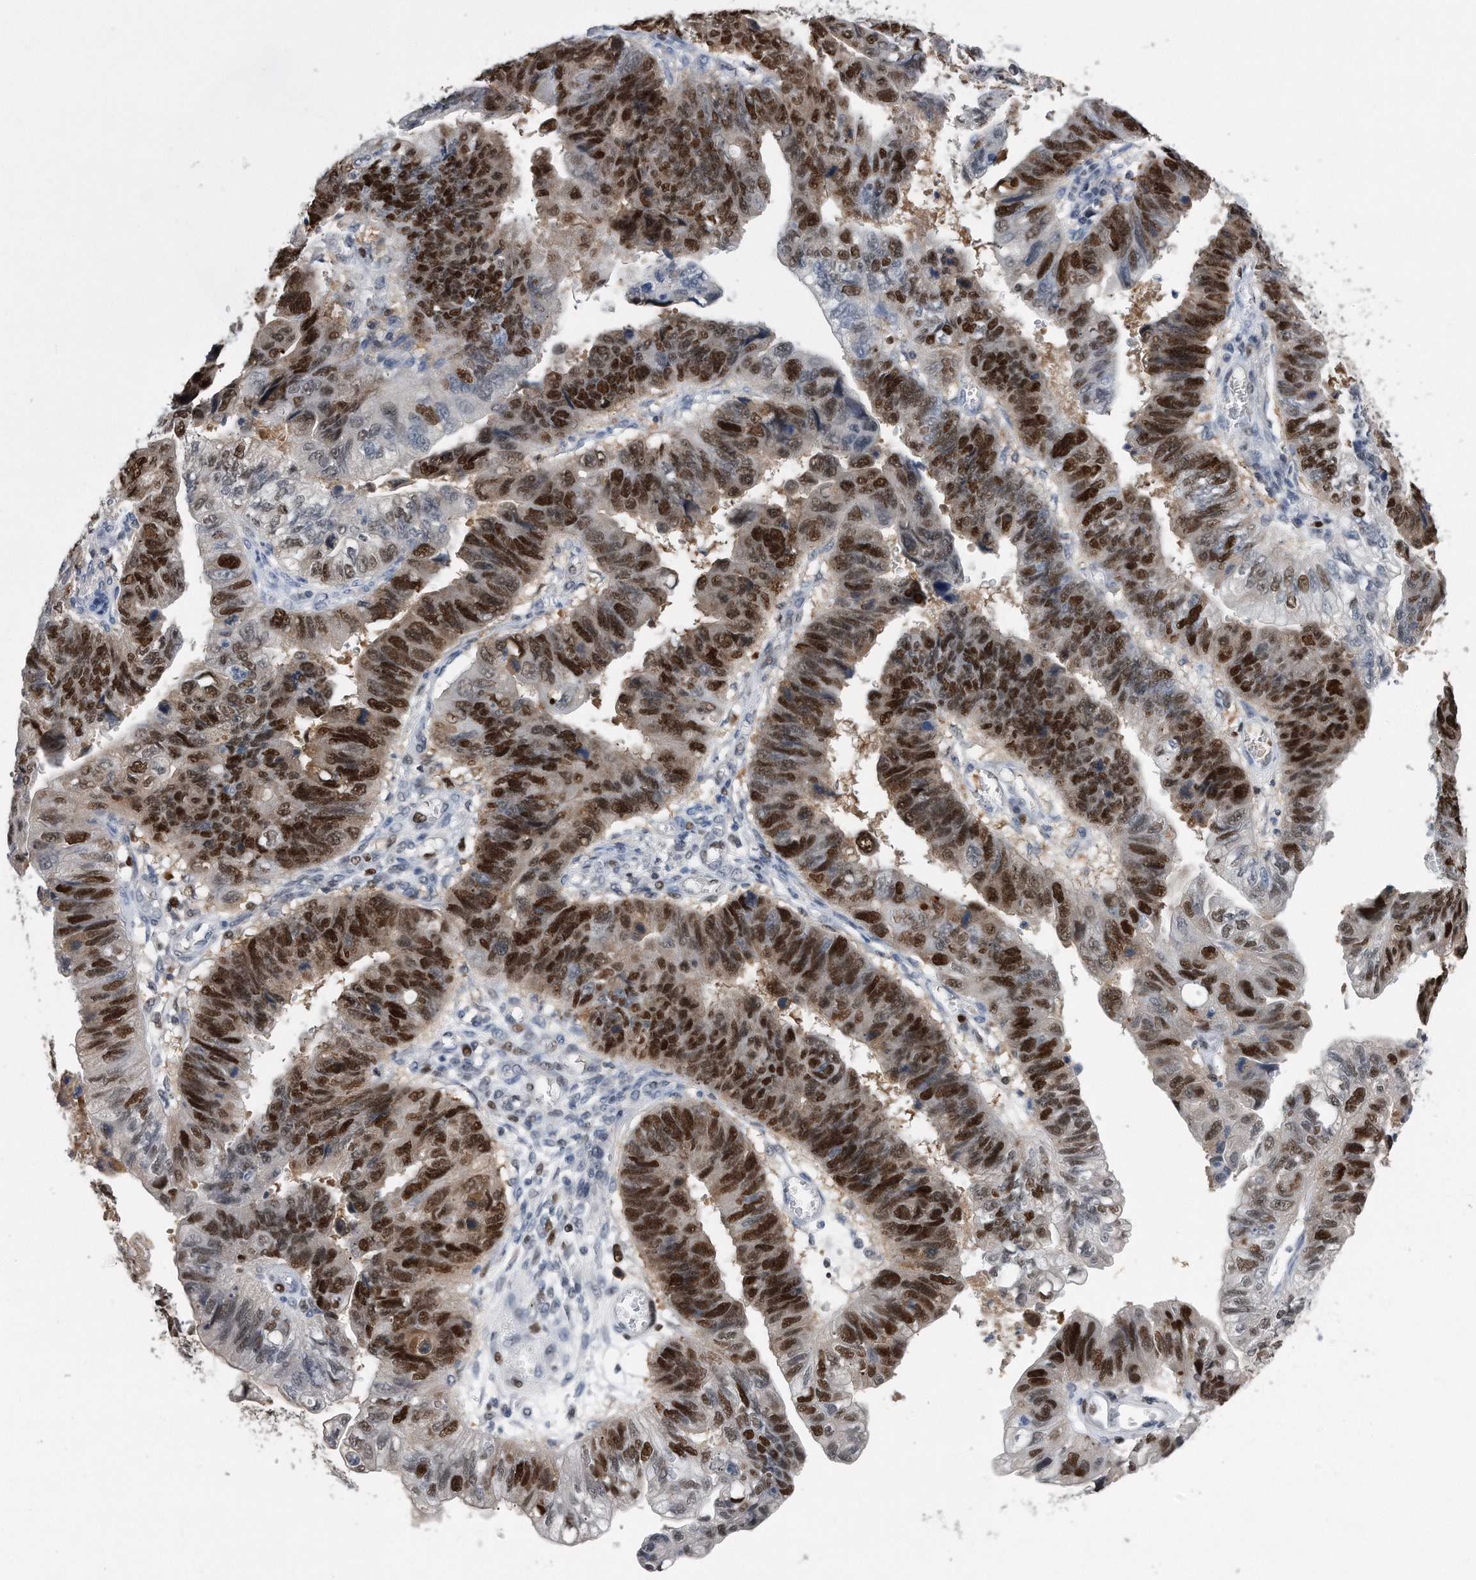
{"staining": {"intensity": "strong", "quantity": "25%-75%", "location": "nuclear"}, "tissue": "stomach cancer", "cell_type": "Tumor cells", "image_type": "cancer", "snomed": [{"axis": "morphology", "description": "Adenocarcinoma, NOS"}, {"axis": "topography", "description": "Stomach"}], "caption": "Stomach cancer stained for a protein (brown) exhibits strong nuclear positive staining in about 25%-75% of tumor cells.", "gene": "PCNA", "patient": {"sex": "male", "age": 59}}